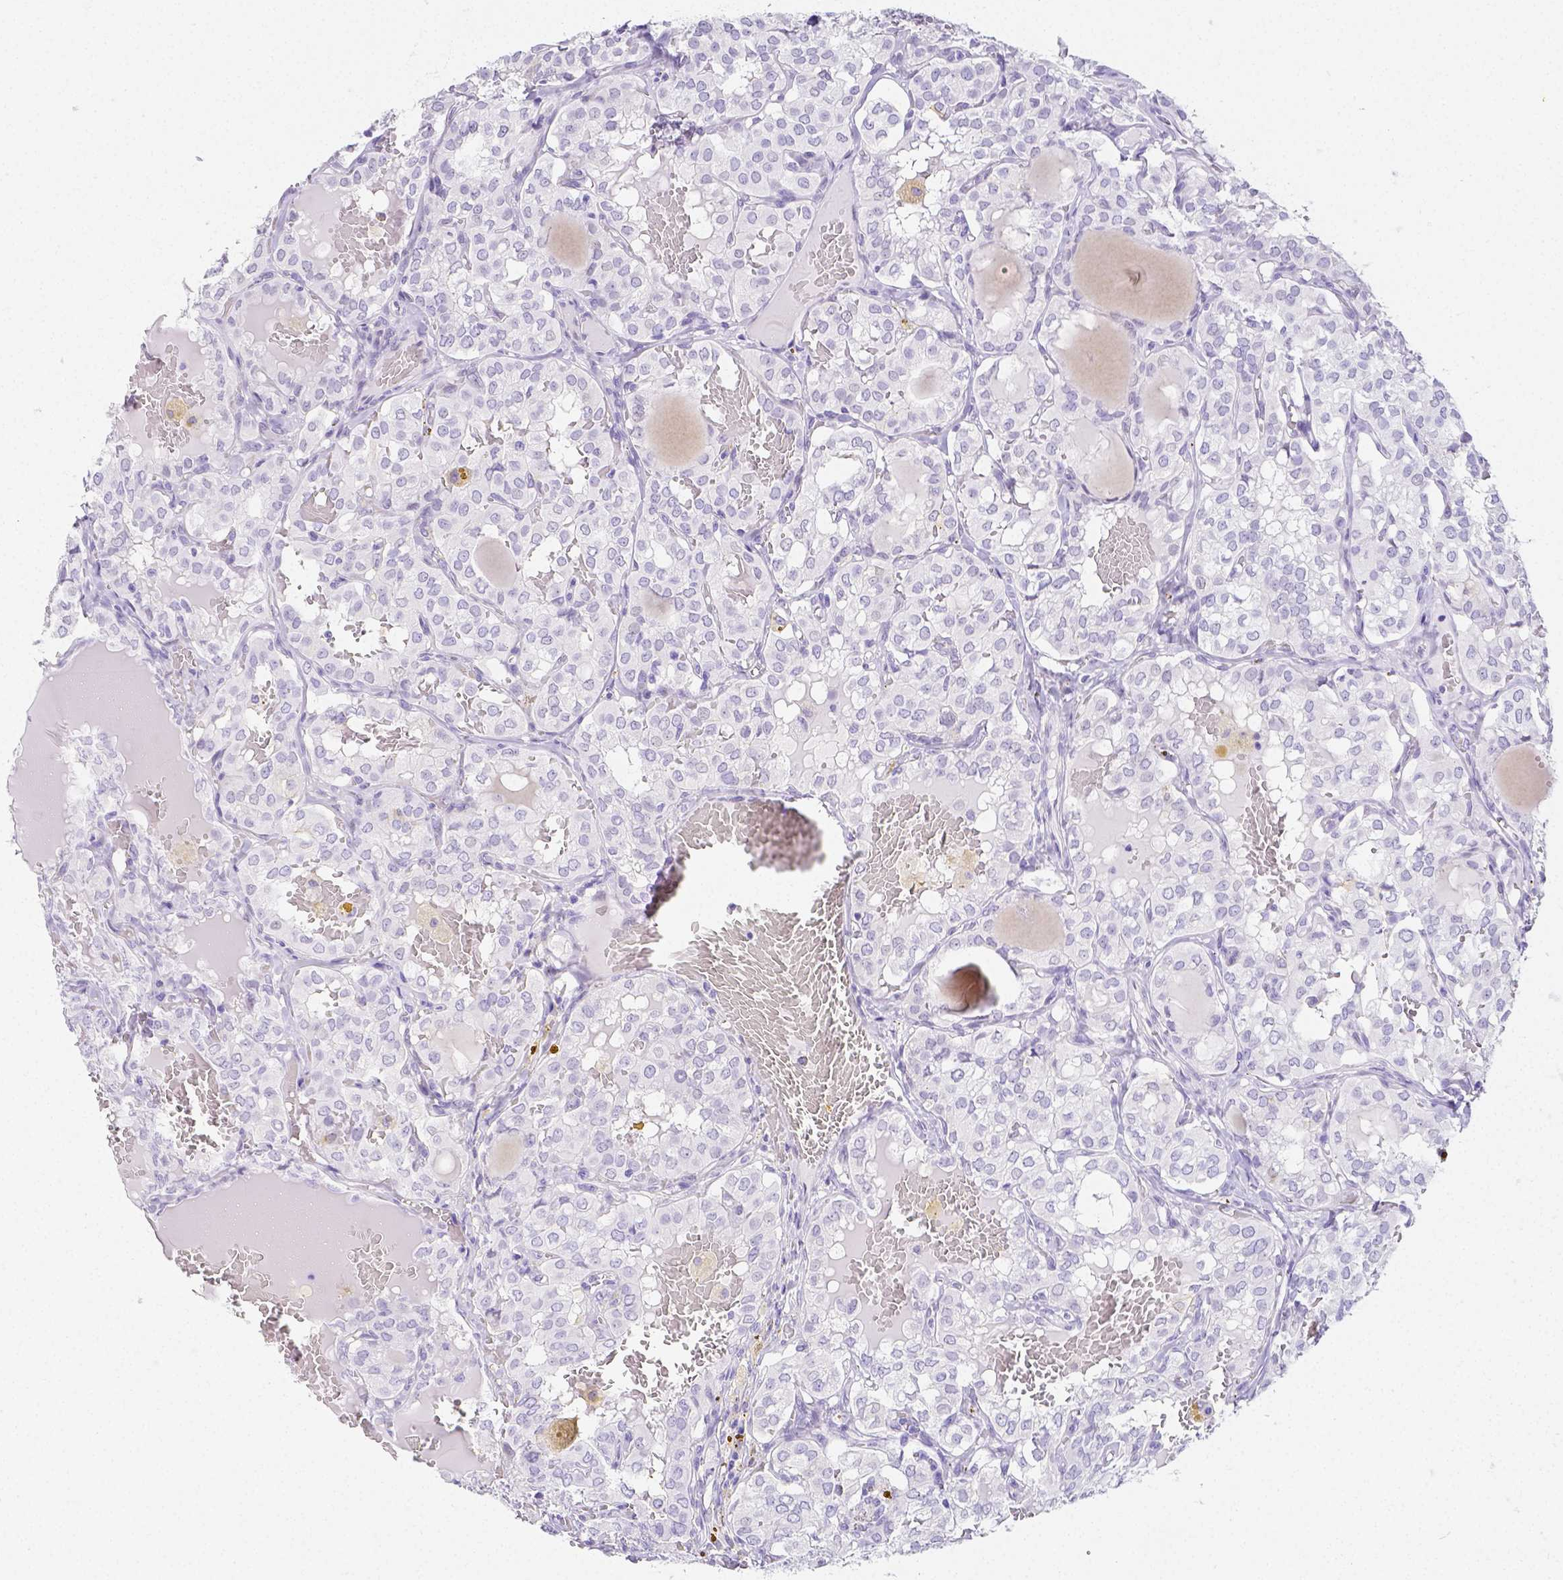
{"staining": {"intensity": "negative", "quantity": "none", "location": "none"}, "tissue": "thyroid cancer", "cell_type": "Tumor cells", "image_type": "cancer", "snomed": [{"axis": "morphology", "description": "Papillary adenocarcinoma, NOS"}, {"axis": "topography", "description": "Thyroid gland"}], "caption": "This is an immunohistochemistry (IHC) photomicrograph of human thyroid papillary adenocarcinoma. There is no expression in tumor cells.", "gene": "ARHGAP36", "patient": {"sex": "male", "age": 20}}